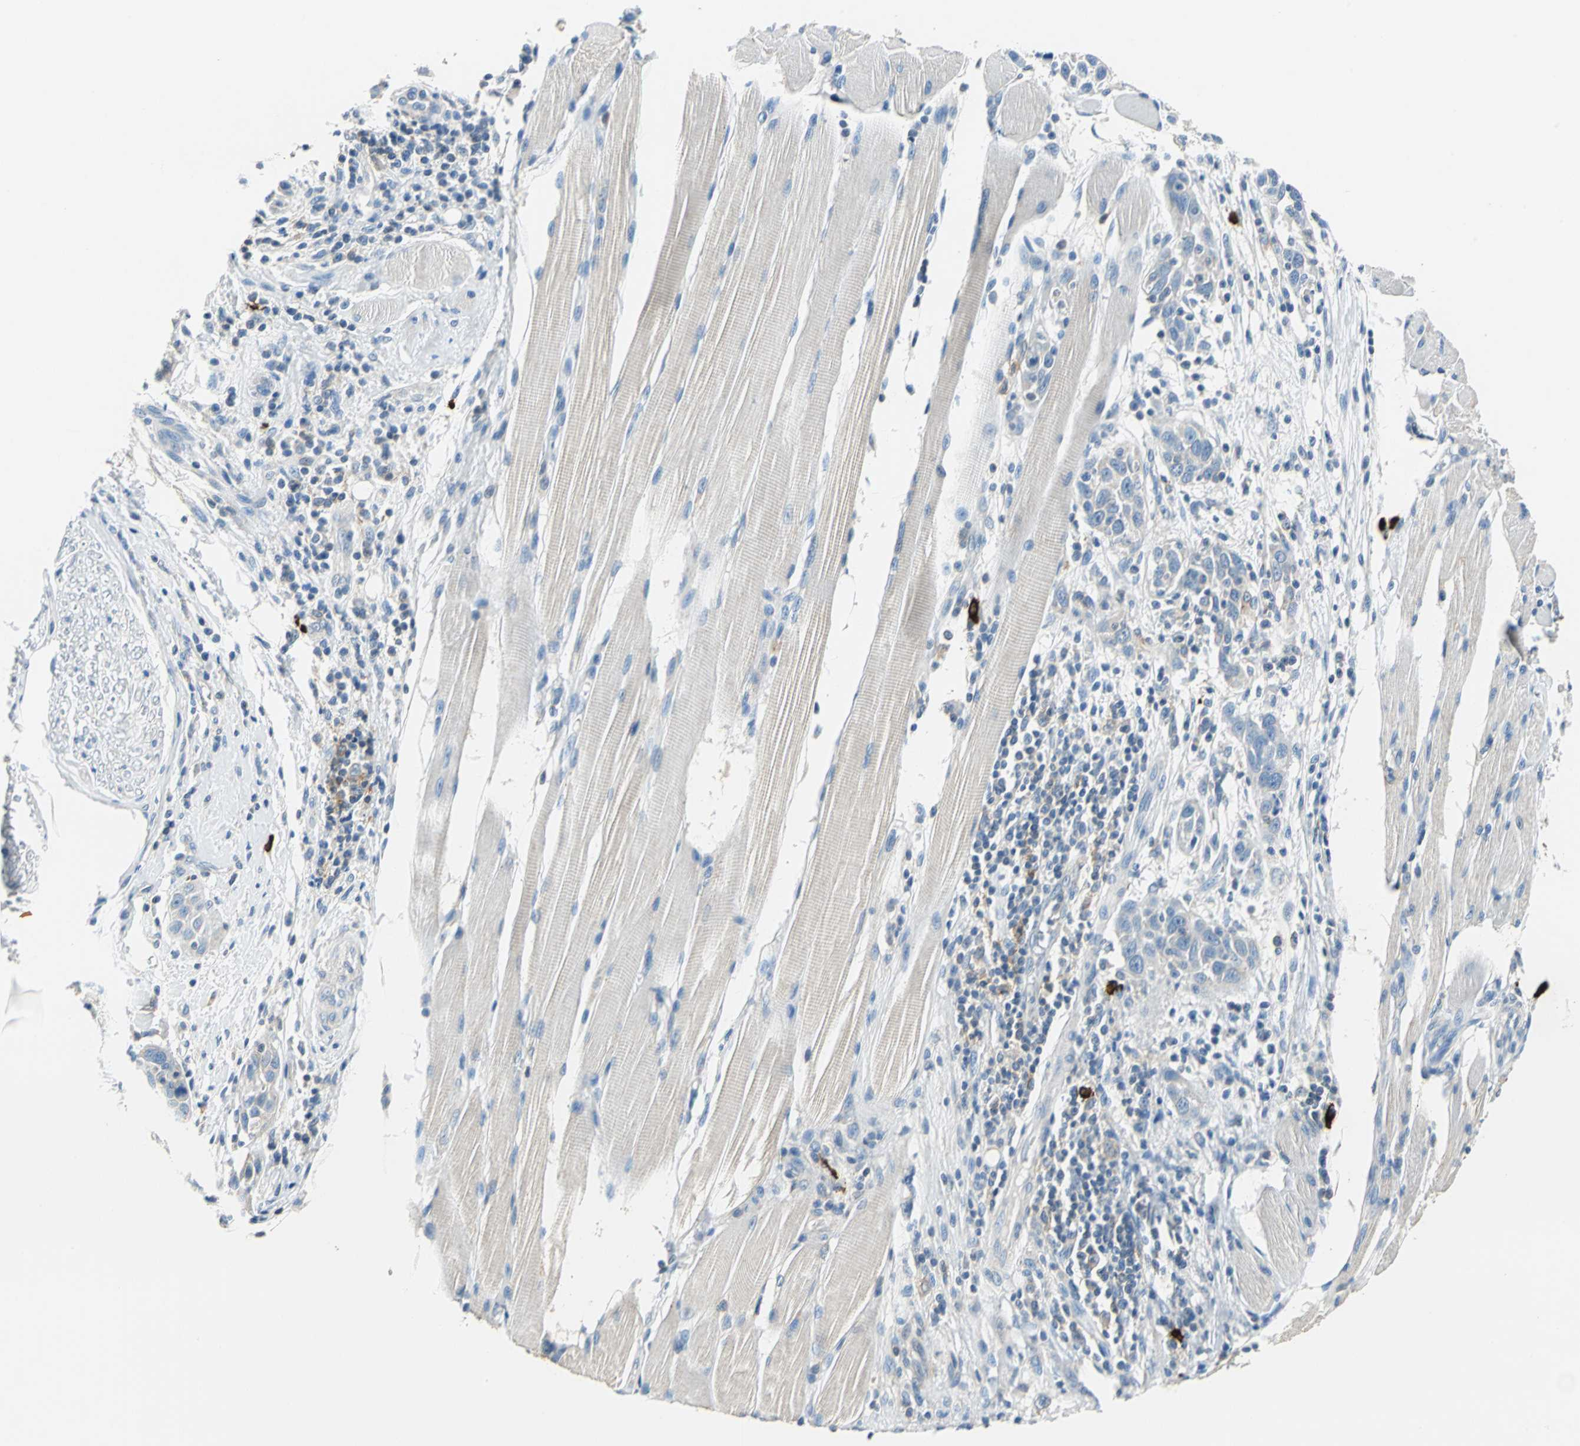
{"staining": {"intensity": "negative", "quantity": "none", "location": "none"}, "tissue": "head and neck cancer", "cell_type": "Tumor cells", "image_type": "cancer", "snomed": [{"axis": "morphology", "description": "Normal tissue, NOS"}, {"axis": "morphology", "description": "Squamous cell carcinoma, NOS"}, {"axis": "topography", "description": "Oral tissue"}, {"axis": "topography", "description": "Head-Neck"}], "caption": "This micrograph is of squamous cell carcinoma (head and neck) stained with immunohistochemistry (IHC) to label a protein in brown with the nuclei are counter-stained blue. There is no expression in tumor cells.", "gene": "CPA3", "patient": {"sex": "female", "age": 50}}